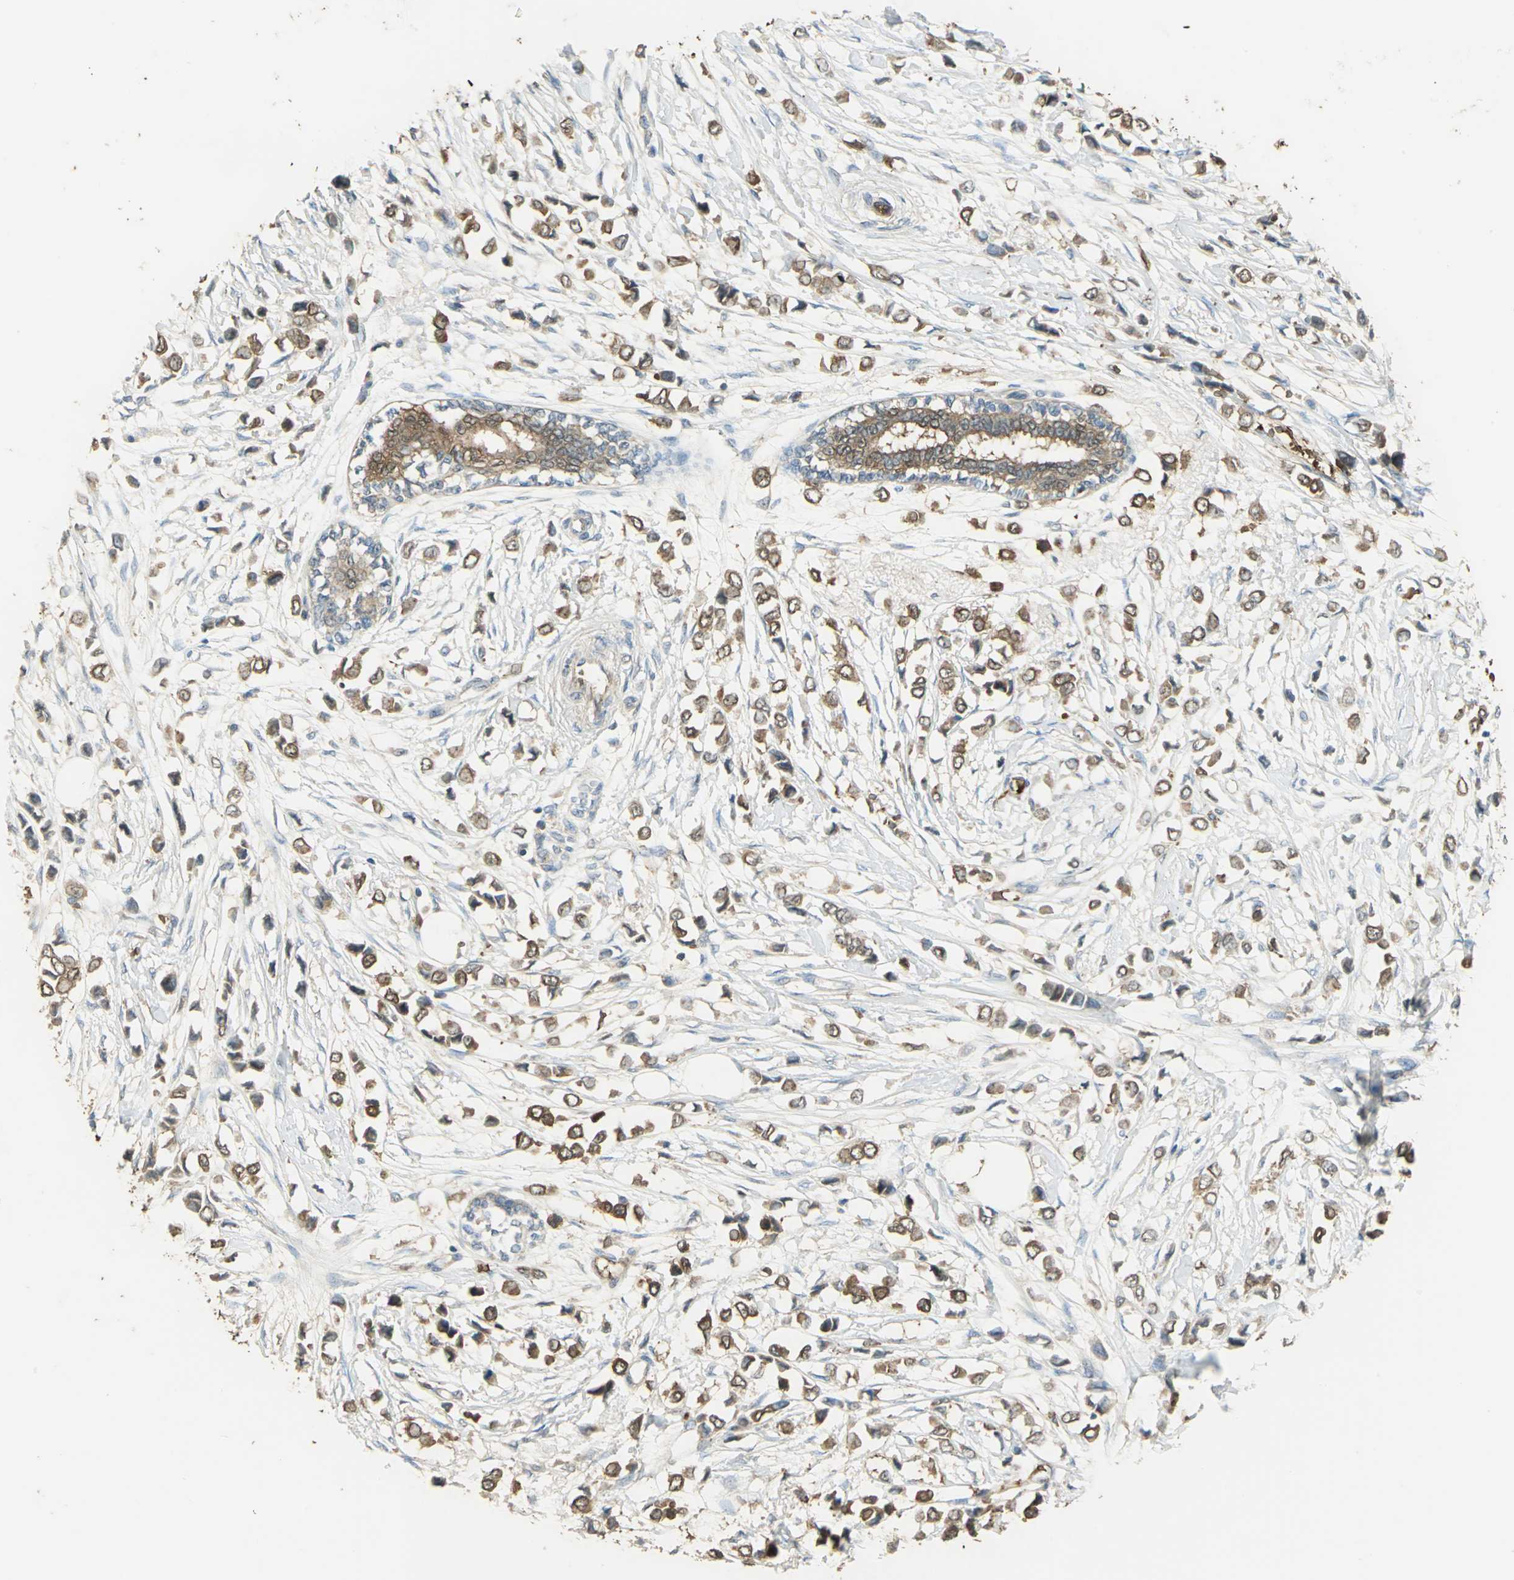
{"staining": {"intensity": "strong", "quantity": ">75%", "location": "cytoplasmic/membranous"}, "tissue": "breast cancer", "cell_type": "Tumor cells", "image_type": "cancer", "snomed": [{"axis": "morphology", "description": "Lobular carcinoma"}, {"axis": "topography", "description": "Breast"}], "caption": "Immunohistochemistry of human breast cancer reveals high levels of strong cytoplasmic/membranous staining in about >75% of tumor cells.", "gene": "DDAH1", "patient": {"sex": "female", "age": 51}}